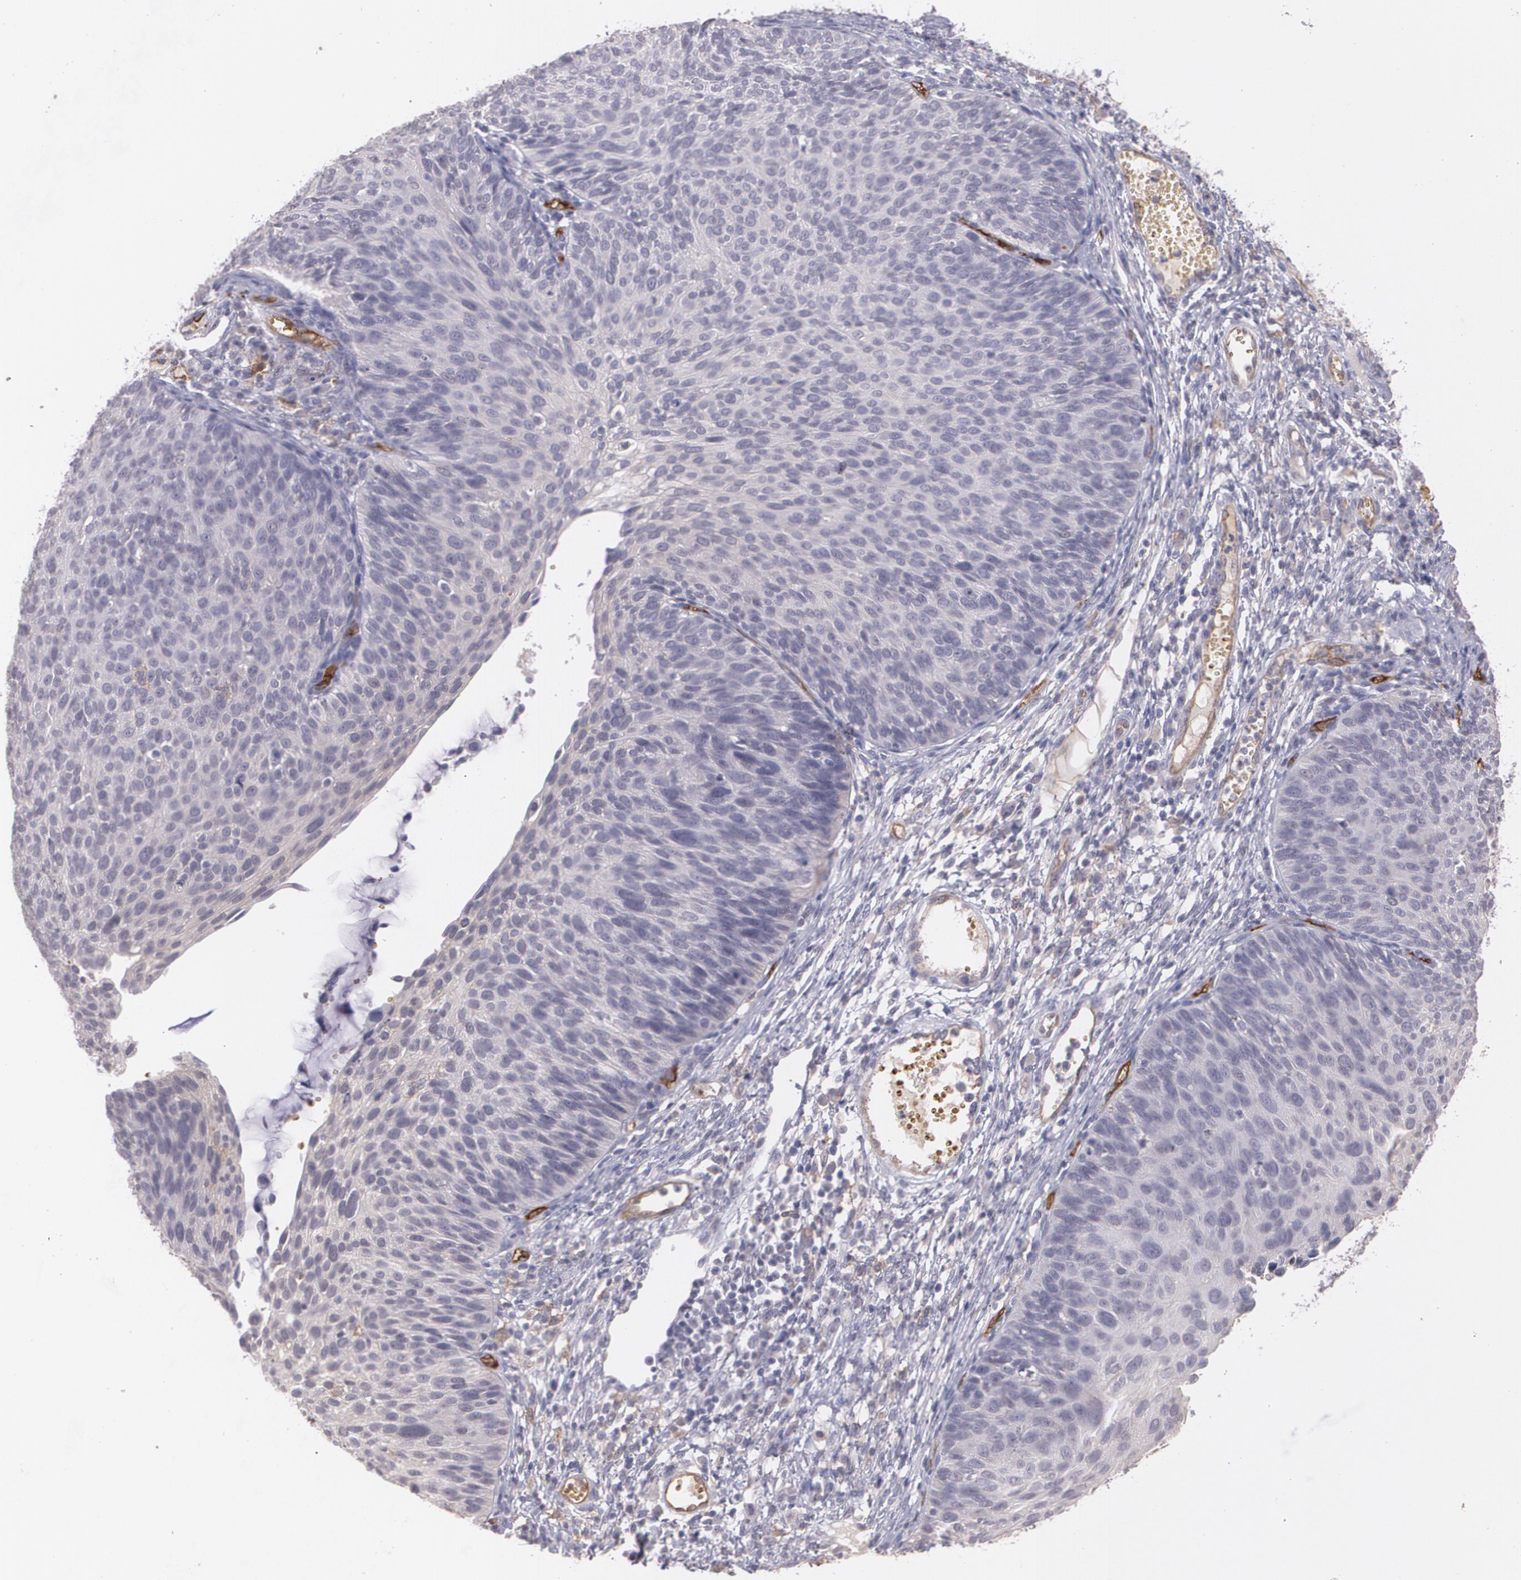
{"staining": {"intensity": "negative", "quantity": "none", "location": "none"}, "tissue": "cervical cancer", "cell_type": "Tumor cells", "image_type": "cancer", "snomed": [{"axis": "morphology", "description": "Squamous cell carcinoma, NOS"}, {"axis": "topography", "description": "Cervix"}], "caption": "IHC image of squamous cell carcinoma (cervical) stained for a protein (brown), which reveals no expression in tumor cells.", "gene": "ACE", "patient": {"sex": "female", "age": 36}}